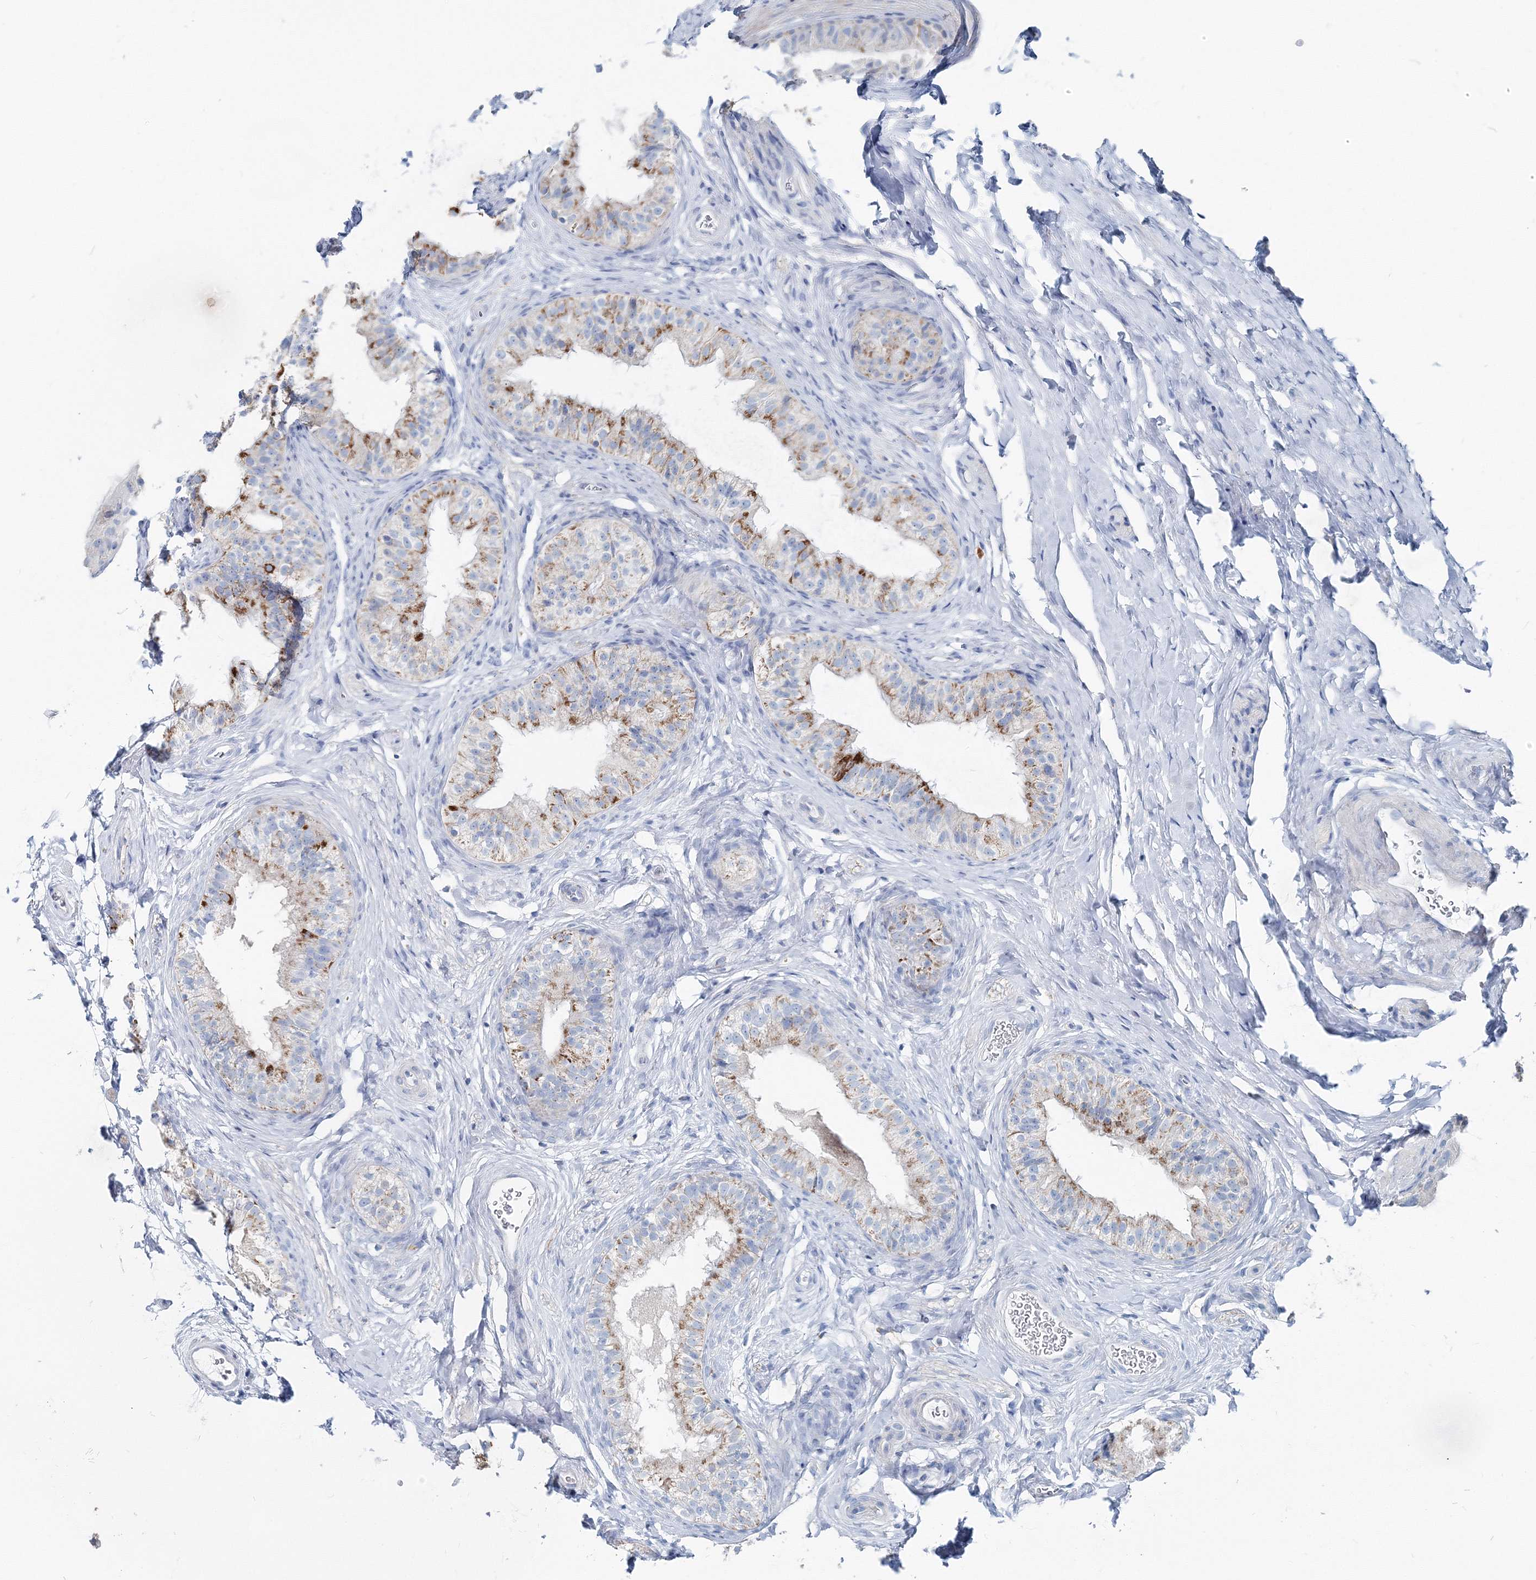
{"staining": {"intensity": "moderate", "quantity": "25%-75%", "location": "cytoplasmic/membranous"}, "tissue": "epididymis", "cell_type": "Glandular cells", "image_type": "normal", "snomed": [{"axis": "morphology", "description": "Normal tissue, NOS"}, {"axis": "topography", "description": "Epididymis"}], "caption": "Immunohistochemical staining of unremarkable epididymis reveals 25%-75% levels of moderate cytoplasmic/membranous protein staining in about 25%-75% of glandular cells. Nuclei are stained in blue.", "gene": "GABARAPL2", "patient": {"sex": "male", "age": 49}}